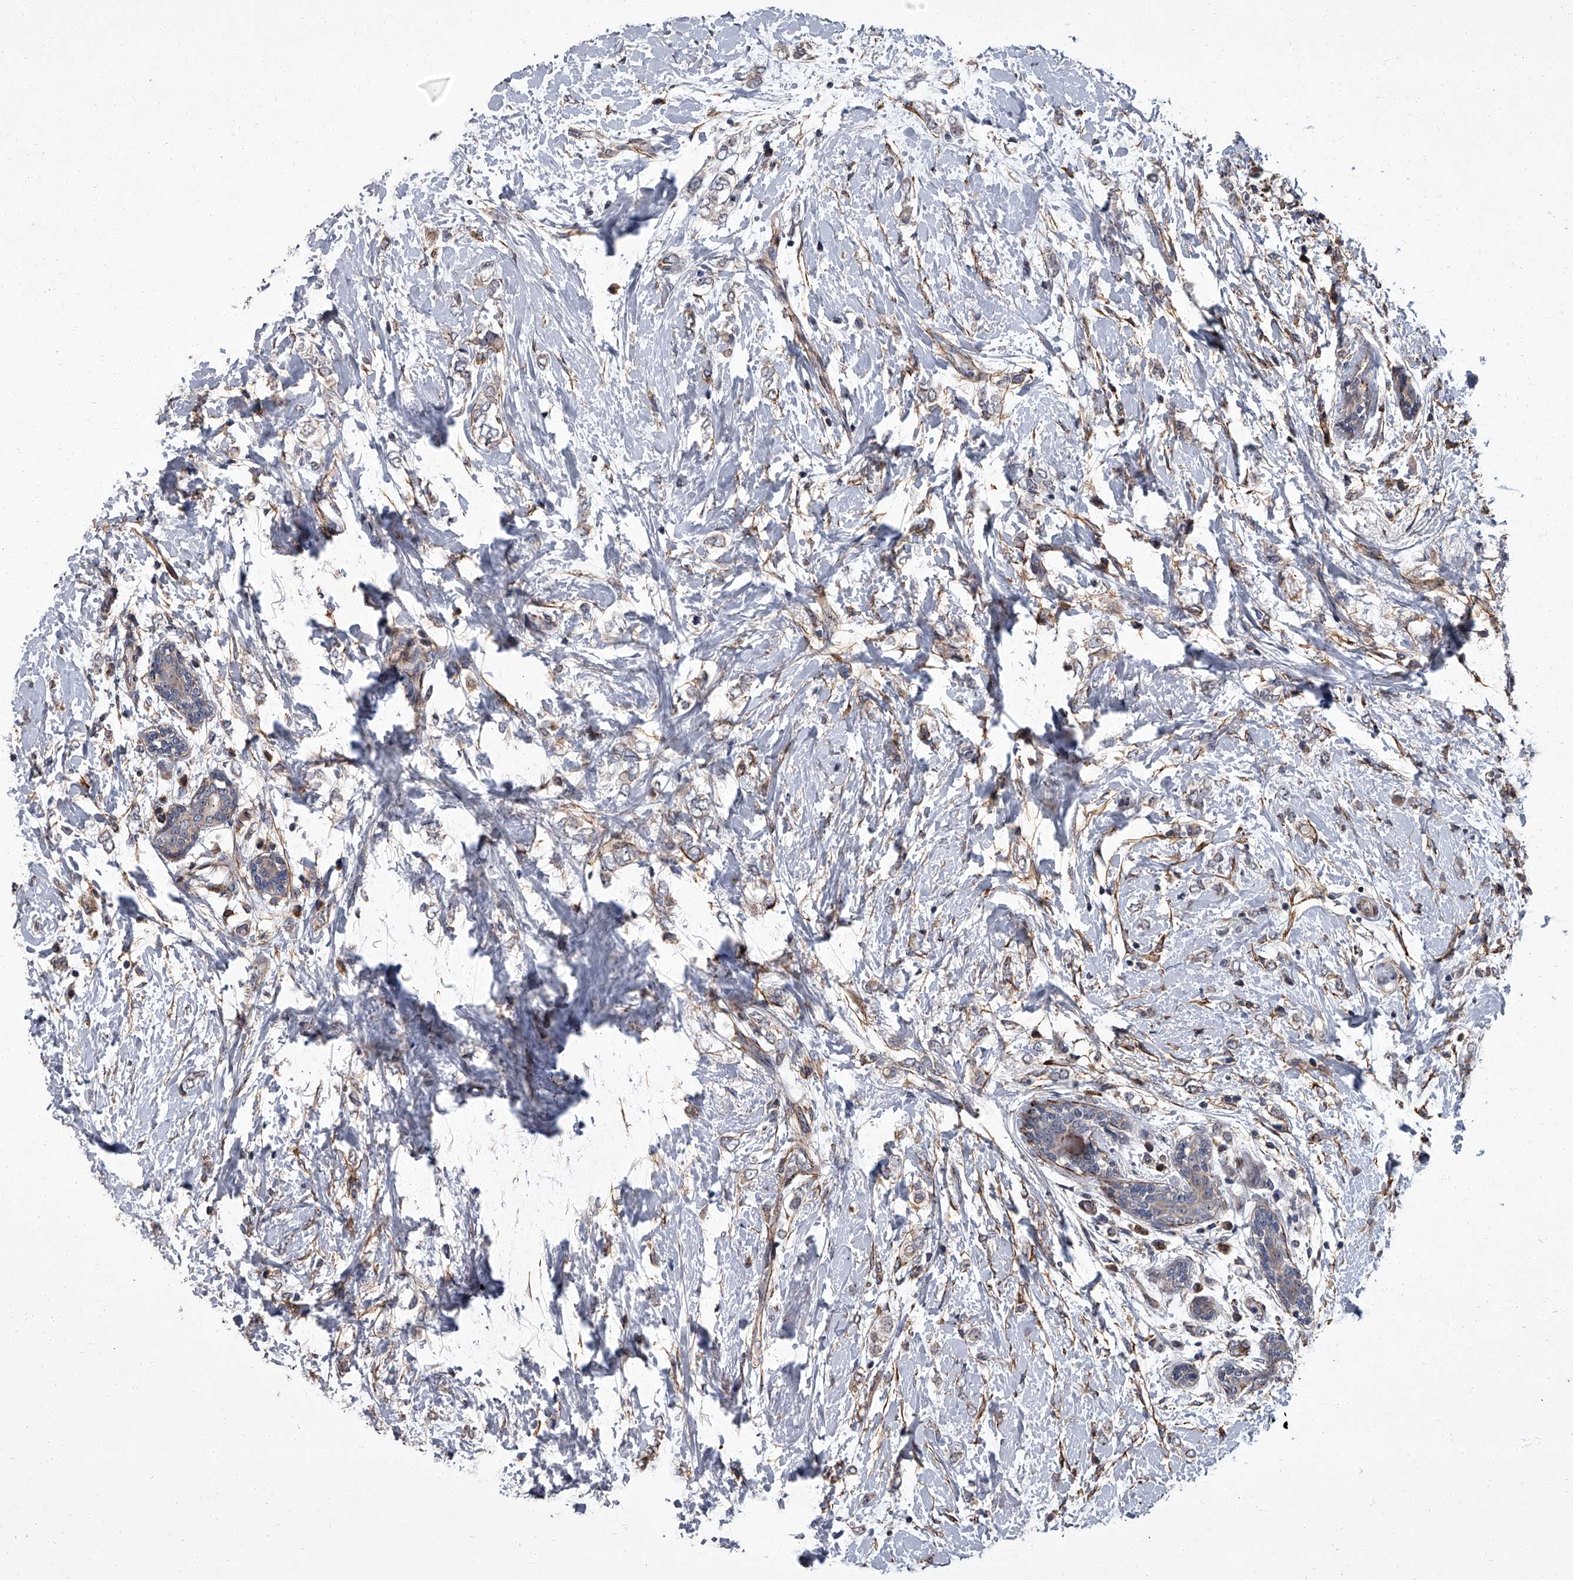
{"staining": {"intensity": "weak", "quantity": ">75%", "location": "cytoplasmic/membranous"}, "tissue": "breast cancer", "cell_type": "Tumor cells", "image_type": "cancer", "snomed": [{"axis": "morphology", "description": "Normal tissue, NOS"}, {"axis": "morphology", "description": "Lobular carcinoma"}, {"axis": "topography", "description": "Breast"}], "caption": "Weak cytoplasmic/membranous staining for a protein is identified in about >75% of tumor cells of breast lobular carcinoma using IHC.", "gene": "SIRT4", "patient": {"sex": "female", "age": 47}}